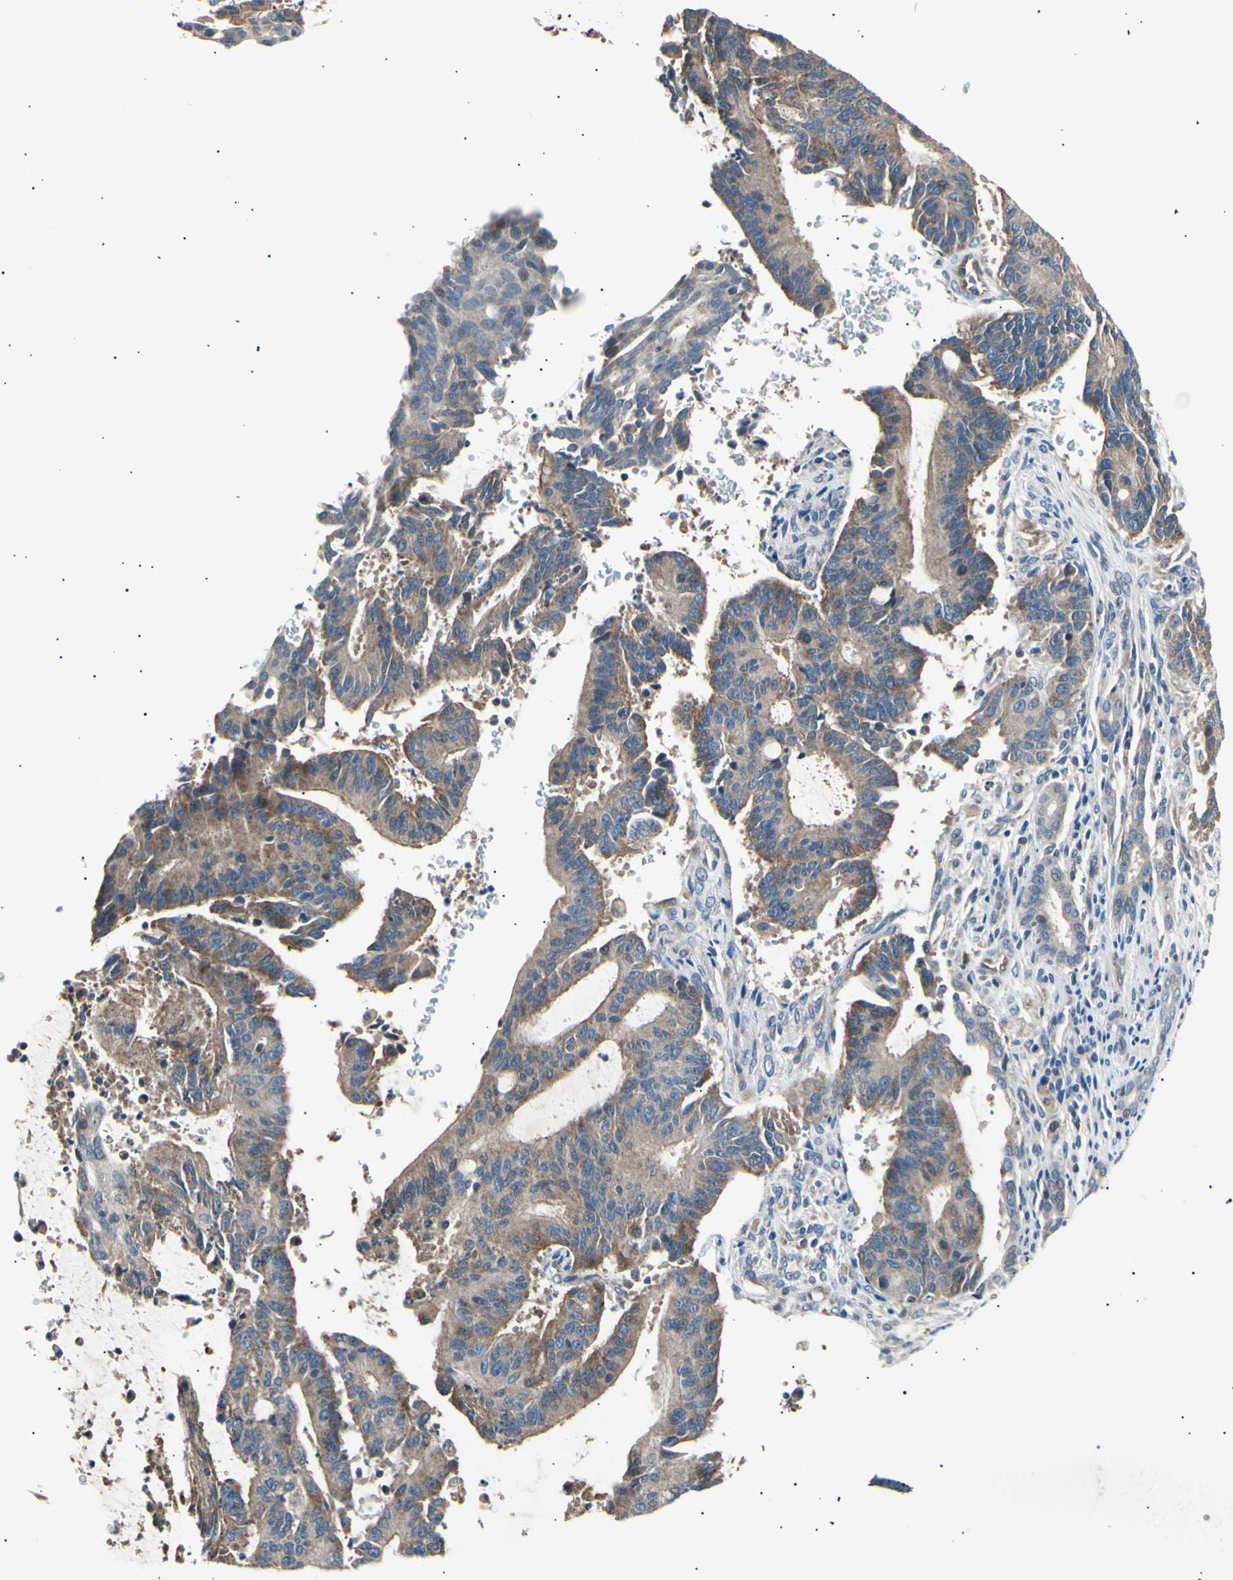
{"staining": {"intensity": "moderate", "quantity": ">75%", "location": "cytoplasmic/membranous"}, "tissue": "liver cancer", "cell_type": "Tumor cells", "image_type": "cancer", "snomed": [{"axis": "morphology", "description": "Cholangiocarcinoma"}, {"axis": "topography", "description": "Liver"}], "caption": "Moderate cytoplasmic/membranous positivity for a protein is present in about >75% of tumor cells of liver cancer (cholangiocarcinoma) using immunohistochemistry.", "gene": "ITGA6", "patient": {"sex": "female", "age": 73}}